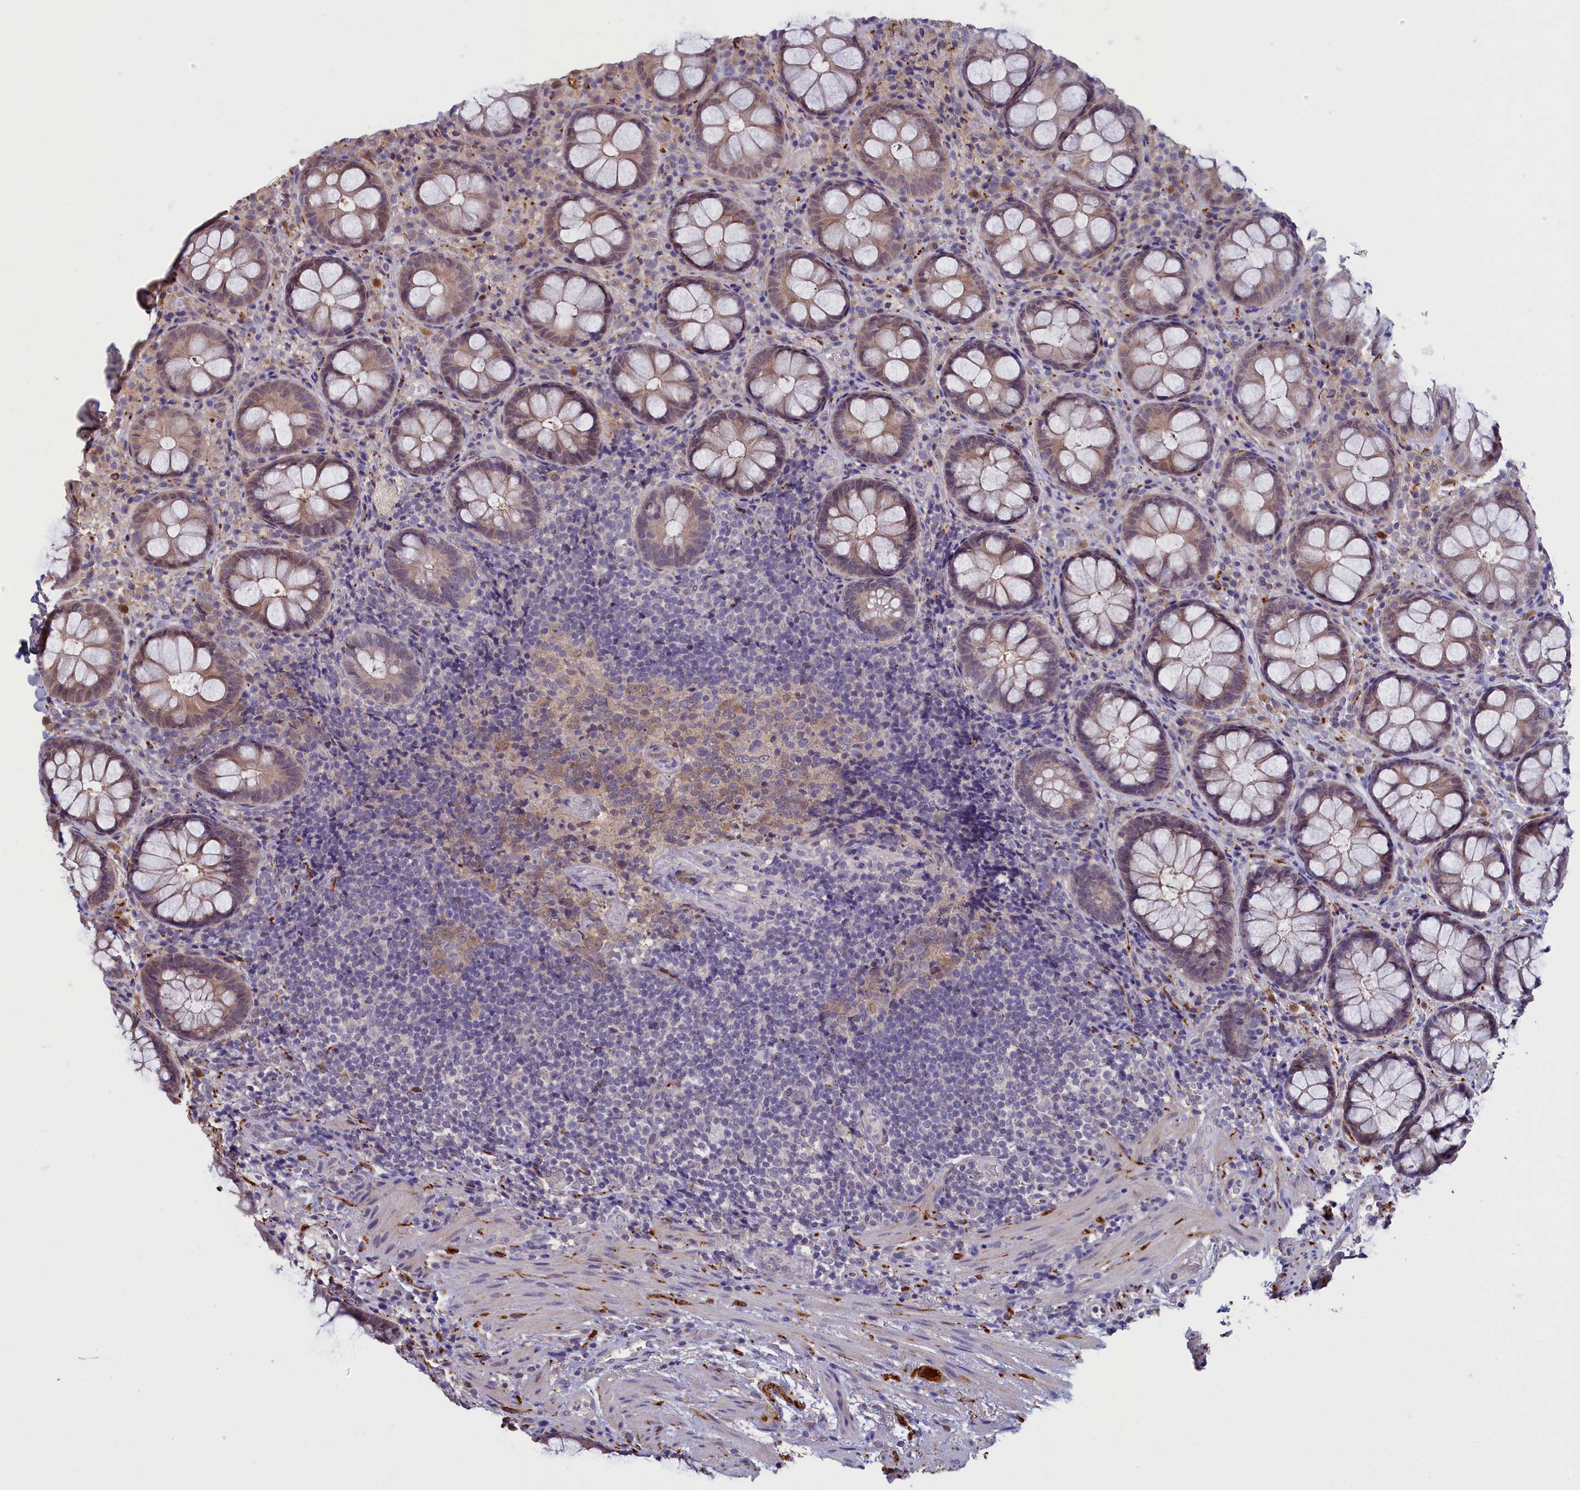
{"staining": {"intensity": "moderate", "quantity": ">75%", "location": "cytoplasmic/membranous,nuclear"}, "tissue": "rectum", "cell_type": "Glandular cells", "image_type": "normal", "snomed": [{"axis": "morphology", "description": "Normal tissue, NOS"}, {"axis": "topography", "description": "Rectum"}], "caption": "IHC of unremarkable human rectum displays medium levels of moderate cytoplasmic/membranous,nuclear expression in approximately >75% of glandular cells.", "gene": "UCHL3", "patient": {"sex": "male", "age": 83}}